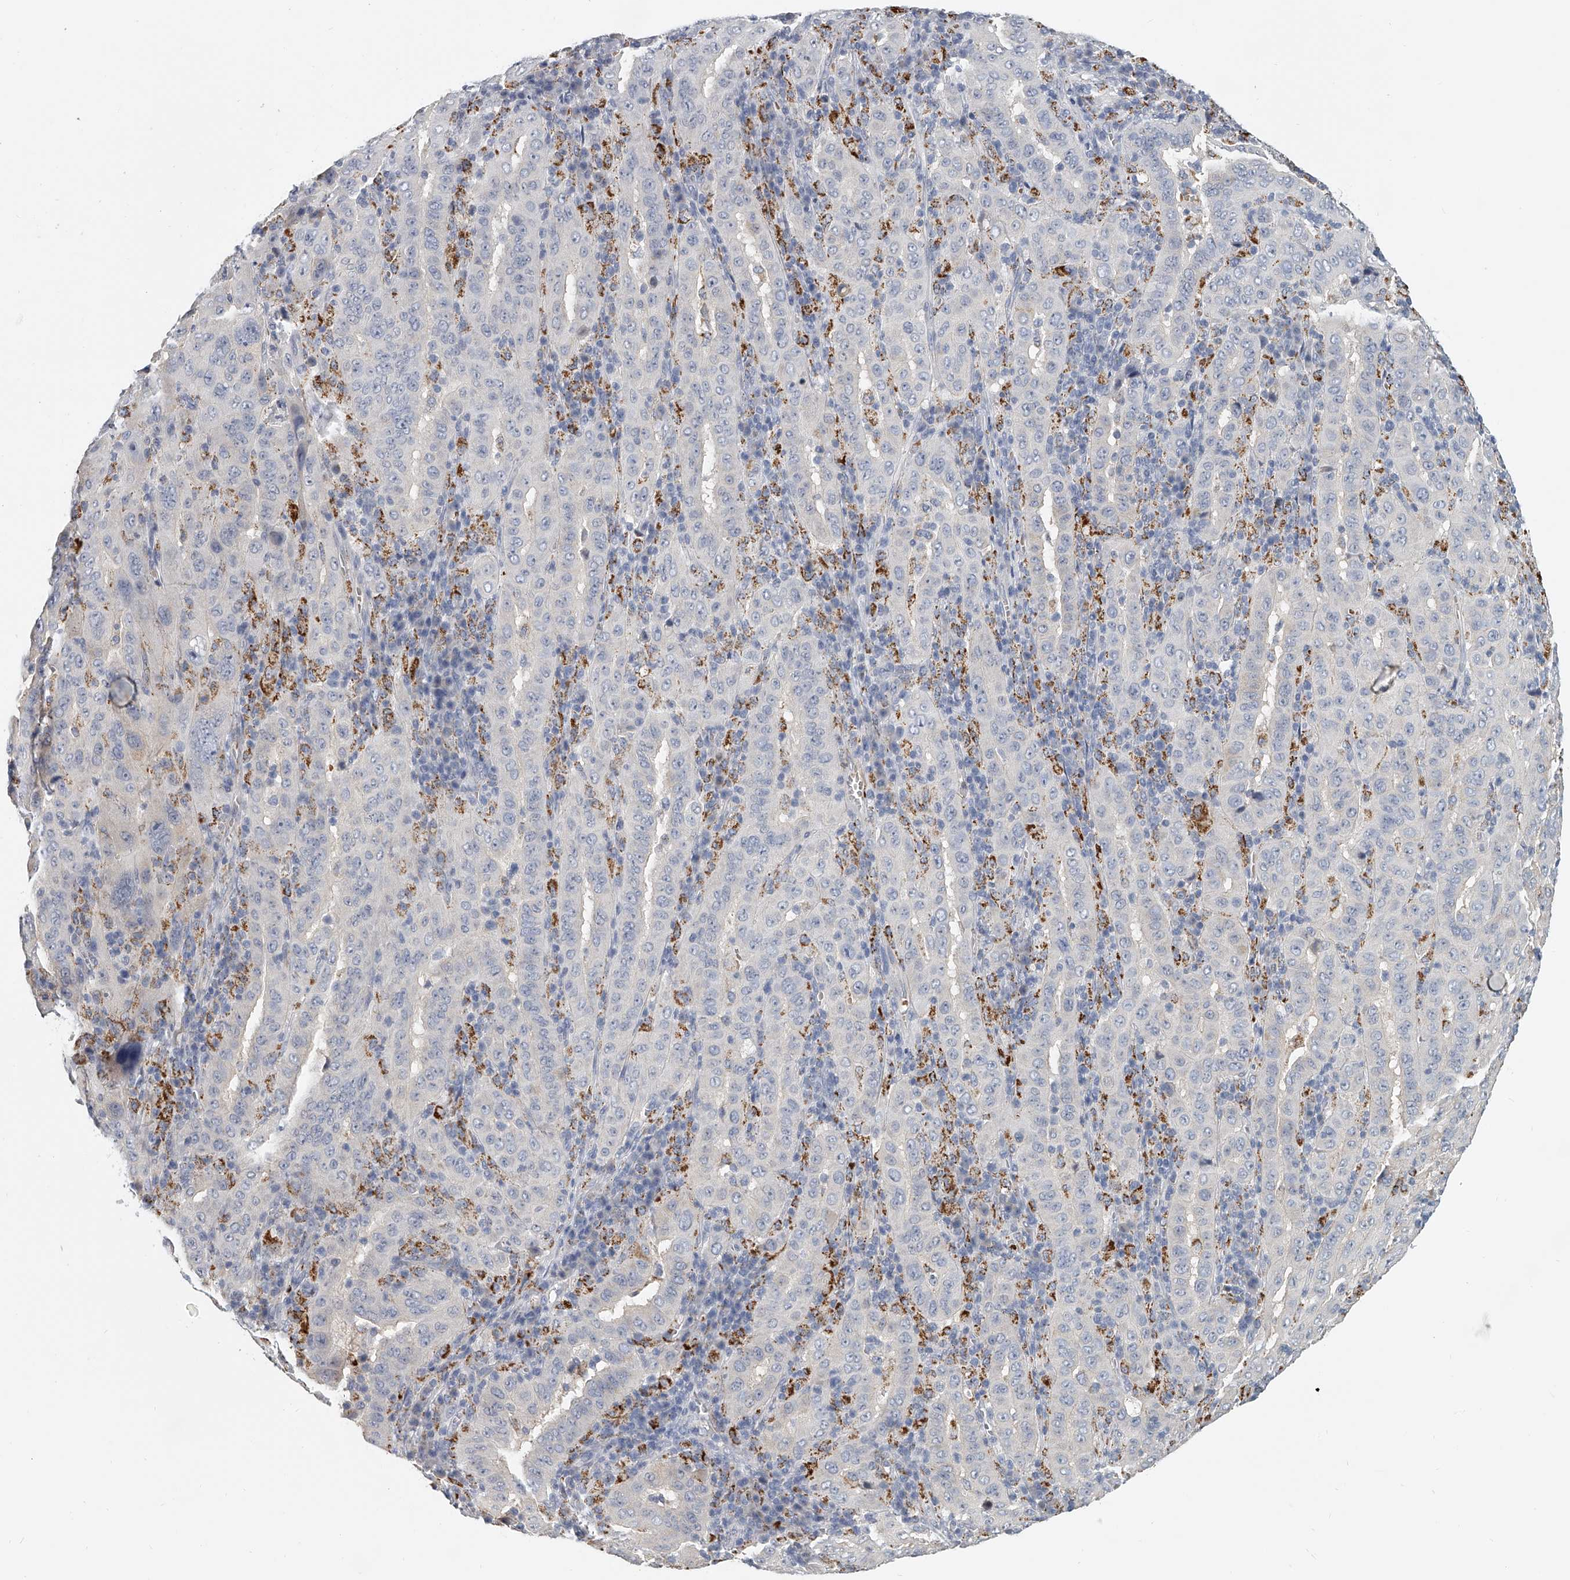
{"staining": {"intensity": "negative", "quantity": "none", "location": "none"}, "tissue": "pancreatic cancer", "cell_type": "Tumor cells", "image_type": "cancer", "snomed": [{"axis": "morphology", "description": "Adenocarcinoma, NOS"}, {"axis": "topography", "description": "Pancreas"}], "caption": "A high-resolution micrograph shows IHC staining of pancreatic adenocarcinoma, which exhibits no significant positivity in tumor cells.", "gene": "KLHL7", "patient": {"sex": "male", "age": 63}}